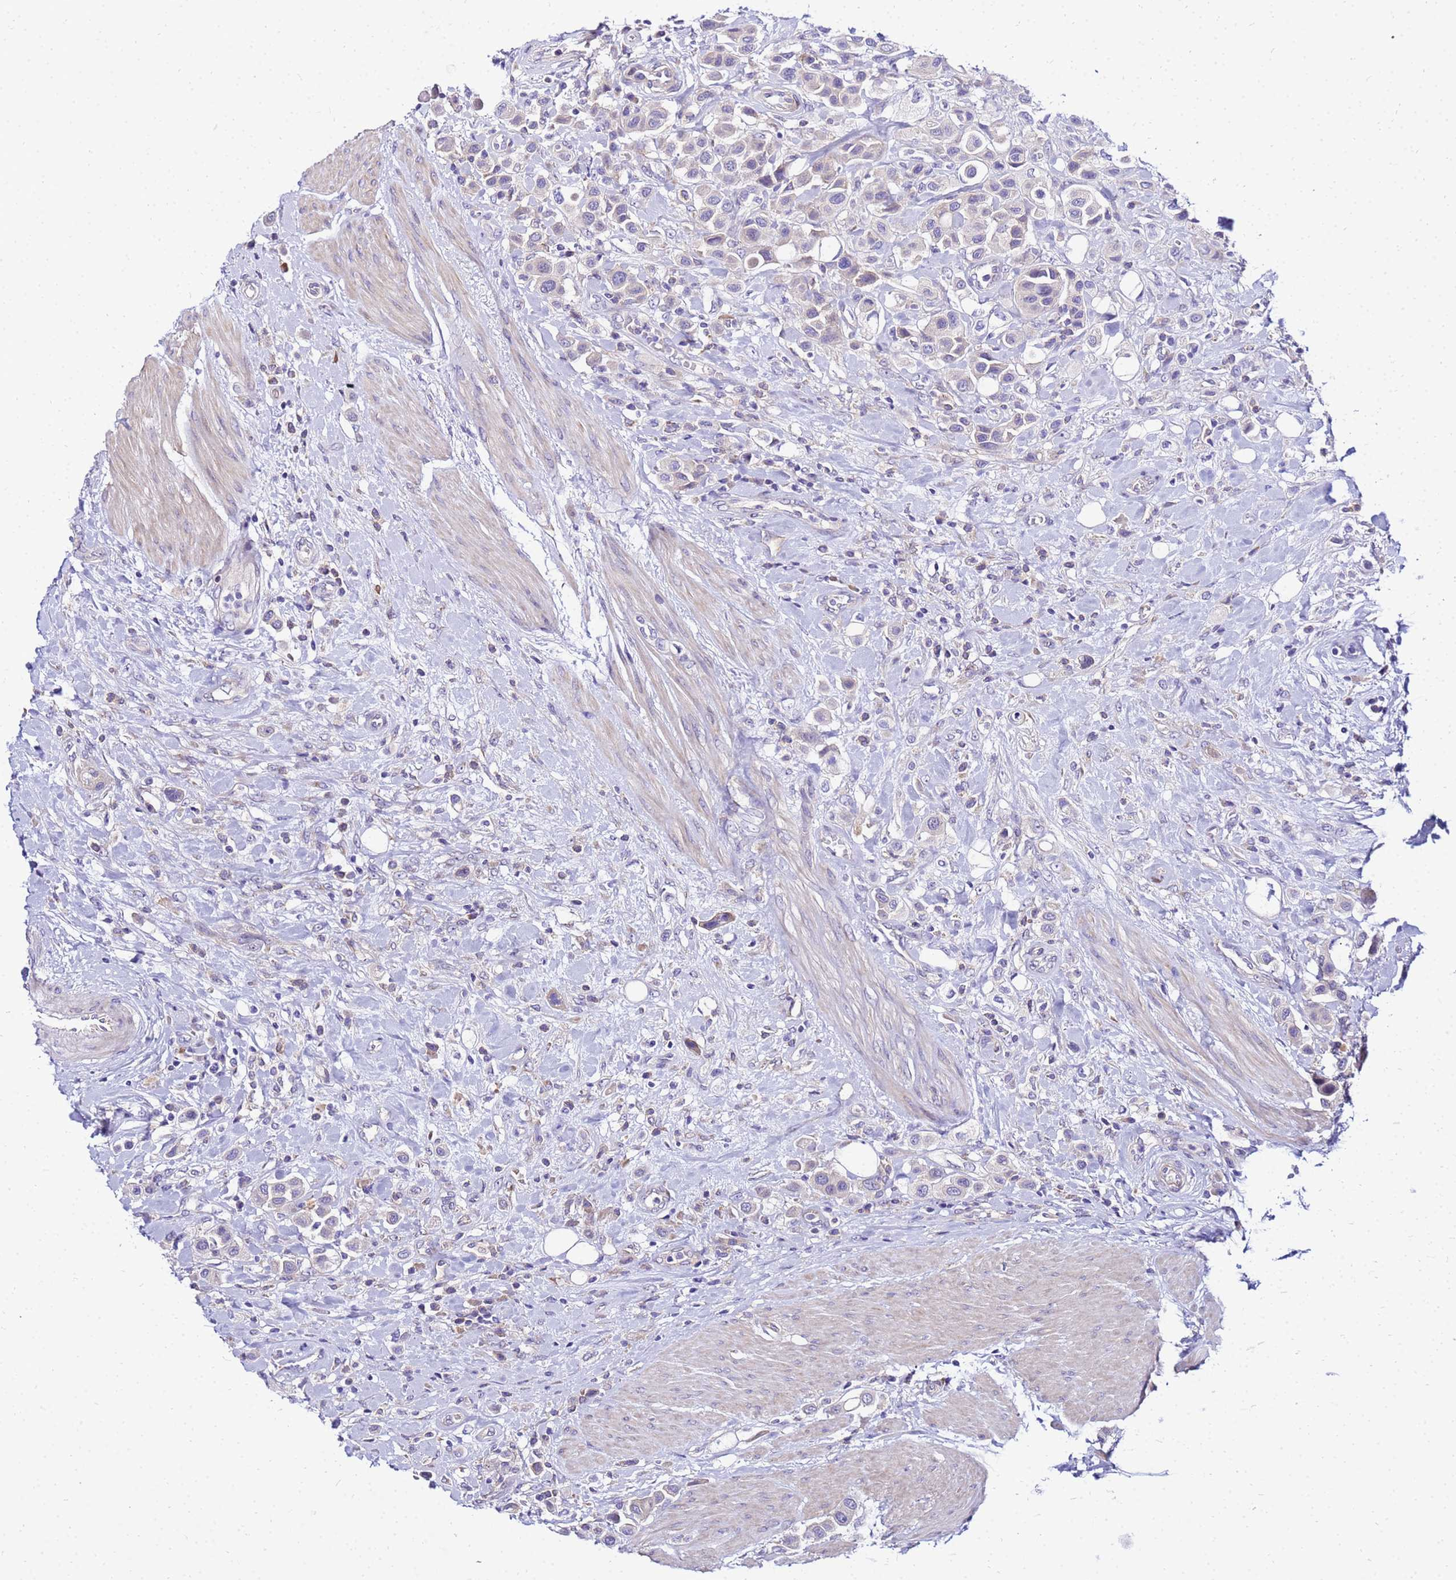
{"staining": {"intensity": "negative", "quantity": "none", "location": "none"}, "tissue": "urothelial cancer", "cell_type": "Tumor cells", "image_type": "cancer", "snomed": [{"axis": "morphology", "description": "Urothelial carcinoma, High grade"}, {"axis": "topography", "description": "Urinary bladder"}], "caption": "DAB (3,3'-diaminobenzidine) immunohistochemical staining of high-grade urothelial carcinoma reveals no significant staining in tumor cells. Nuclei are stained in blue.", "gene": "HERC5", "patient": {"sex": "male", "age": 50}}